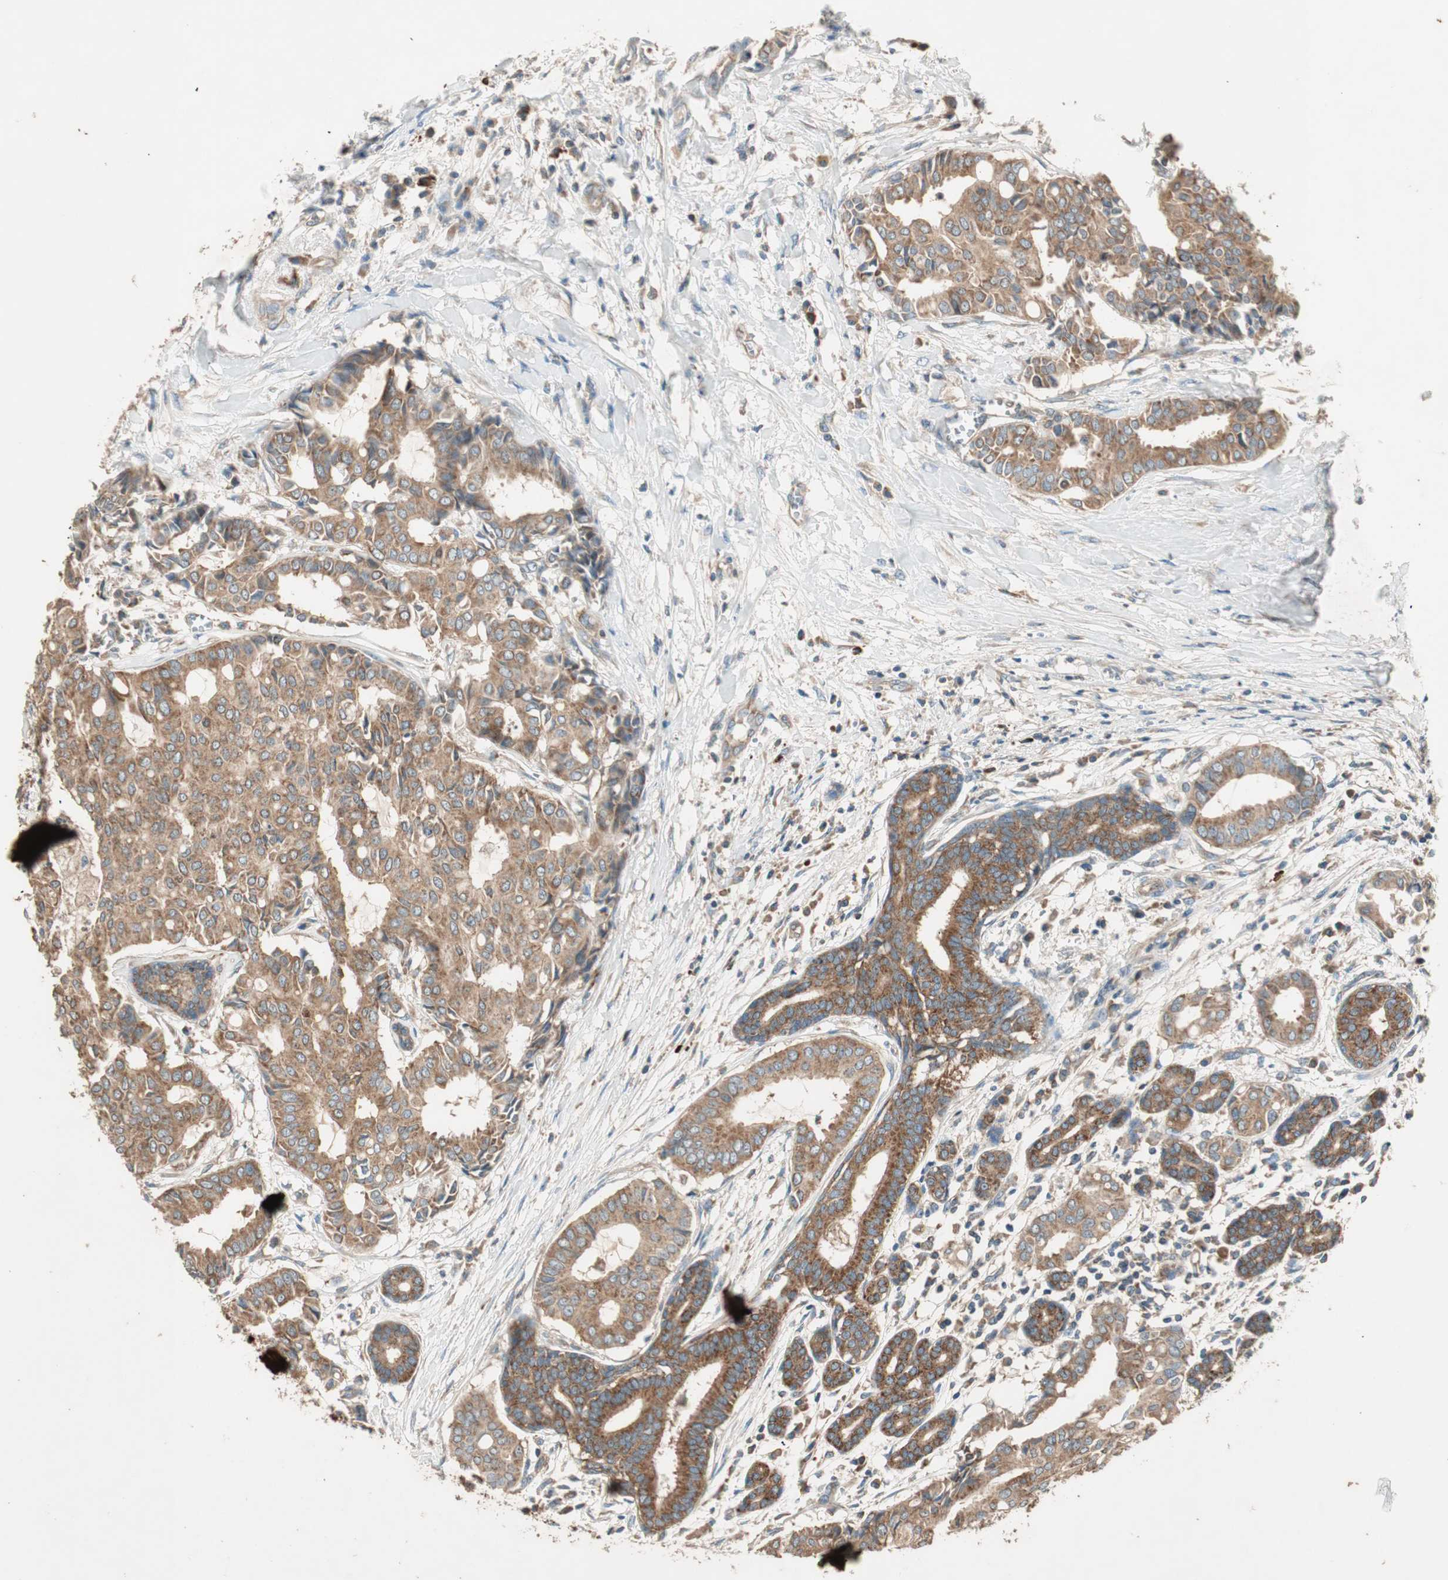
{"staining": {"intensity": "moderate", "quantity": ">75%", "location": "cytoplasmic/membranous"}, "tissue": "head and neck cancer", "cell_type": "Tumor cells", "image_type": "cancer", "snomed": [{"axis": "morphology", "description": "Adenocarcinoma, NOS"}, {"axis": "topography", "description": "Salivary gland"}, {"axis": "topography", "description": "Head-Neck"}], "caption": "This photomicrograph demonstrates IHC staining of head and neck adenocarcinoma, with medium moderate cytoplasmic/membranous staining in approximately >75% of tumor cells.", "gene": "CC2D1A", "patient": {"sex": "female", "age": 59}}